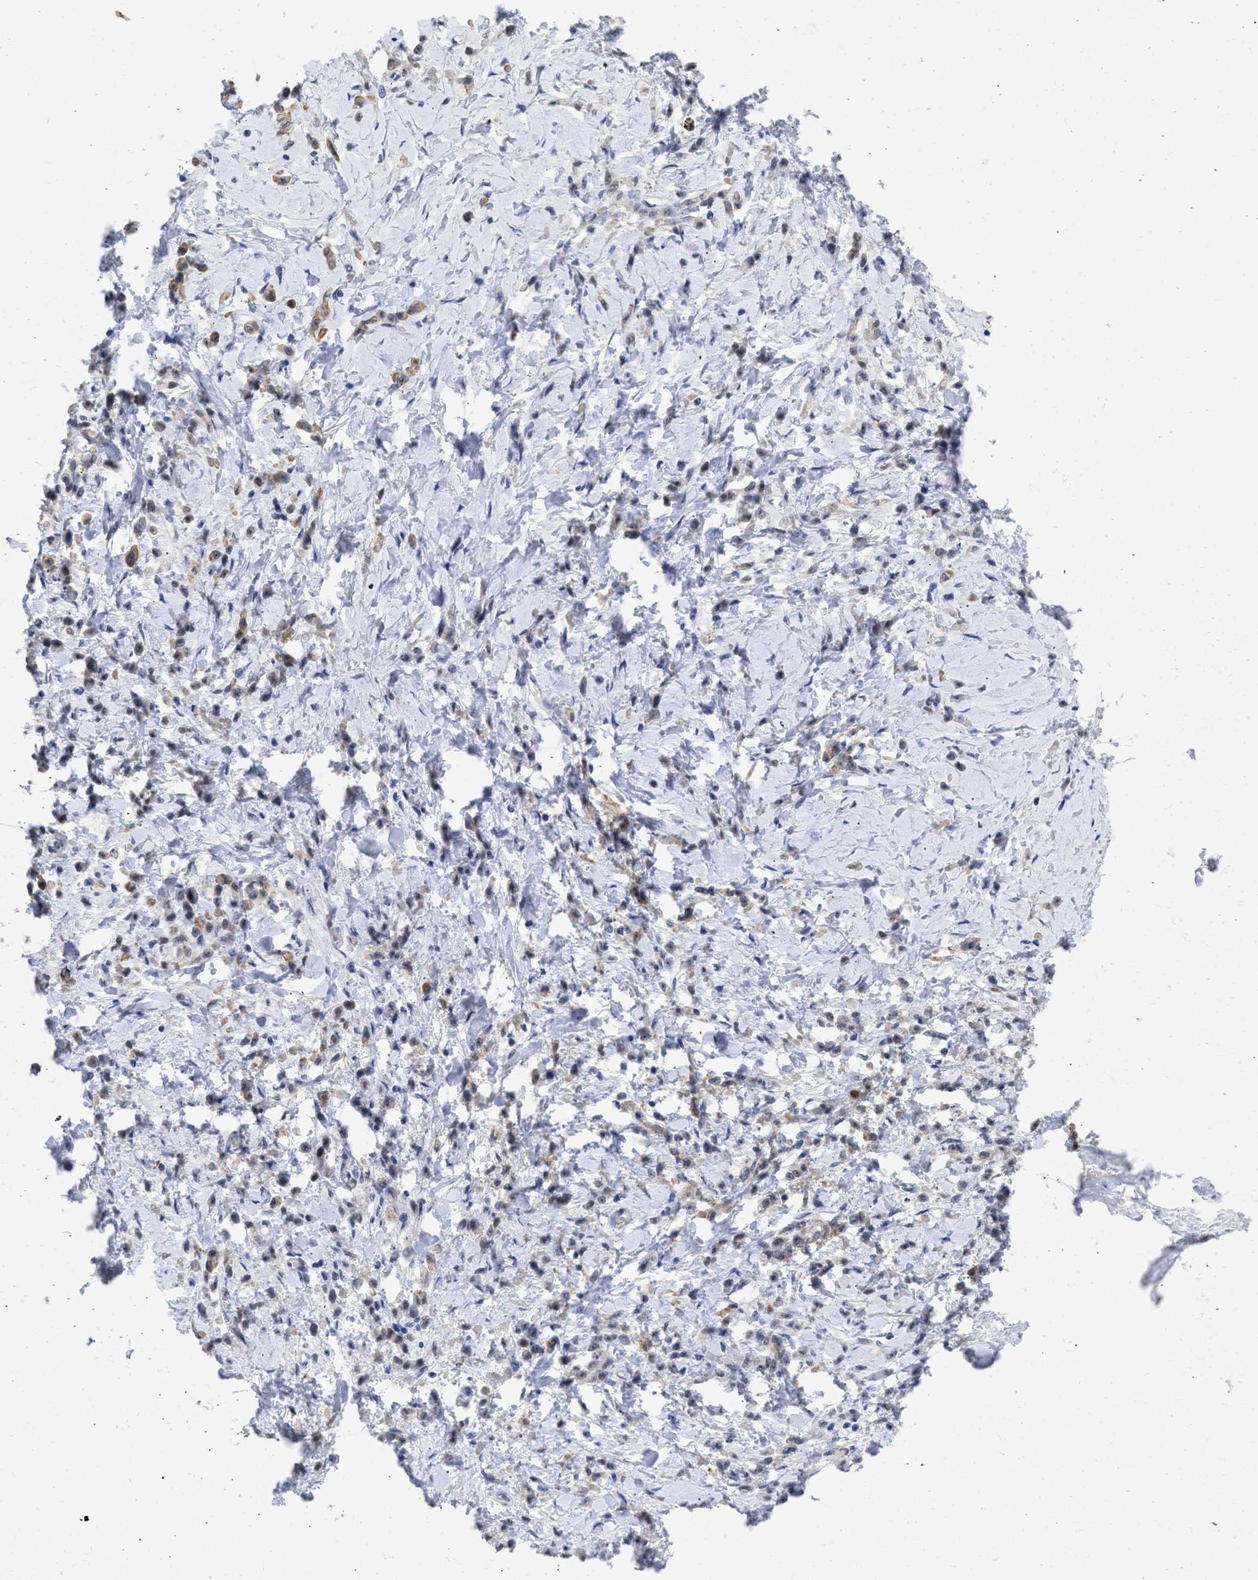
{"staining": {"intensity": "moderate", "quantity": ">75%", "location": "cytoplasmic/membranous,nuclear"}, "tissue": "stomach cancer", "cell_type": "Tumor cells", "image_type": "cancer", "snomed": [{"axis": "morphology", "description": "Normal tissue, NOS"}, {"axis": "morphology", "description": "Adenocarcinoma, NOS"}, {"axis": "topography", "description": "Stomach"}], "caption": "Tumor cells demonstrate medium levels of moderate cytoplasmic/membranous and nuclear staining in approximately >75% of cells in stomach cancer (adenocarcinoma). The protein of interest is shown in brown color, while the nuclei are stained blue.", "gene": "DDX41", "patient": {"sex": "male", "age": 82}}